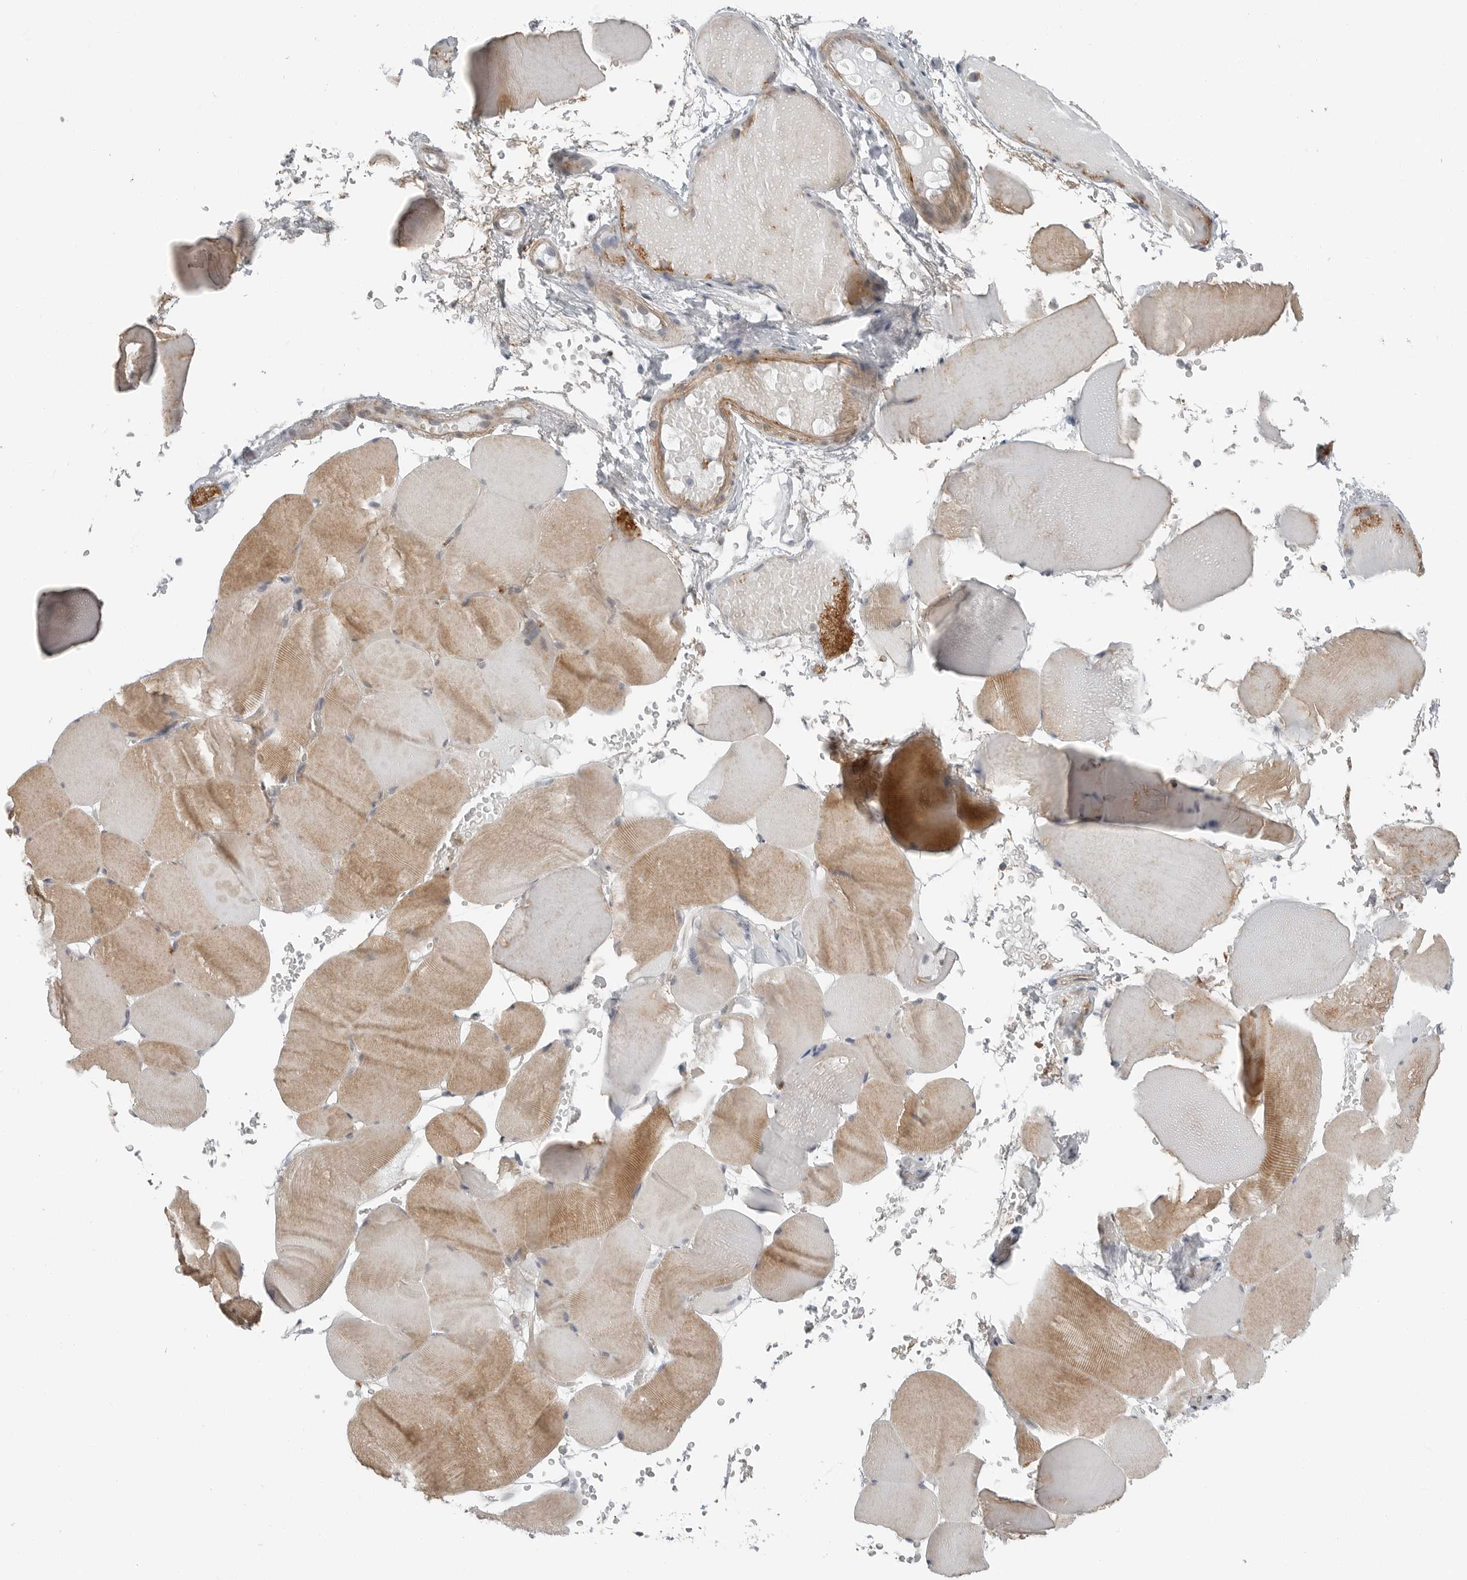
{"staining": {"intensity": "moderate", "quantity": "25%-75%", "location": "cytoplasmic/membranous"}, "tissue": "skeletal muscle", "cell_type": "Myocytes", "image_type": "normal", "snomed": [{"axis": "morphology", "description": "Normal tissue, NOS"}, {"axis": "topography", "description": "Skeletal muscle"}], "caption": "Brown immunohistochemical staining in unremarkable skeletal muscle reveals moderate cytoplasmic/membranous staining in about 25%-75% of myocytes. Nuclei are stained in blue.", "gene": "LEFTY2", "patient": {"sex": "male", "age": 62}}